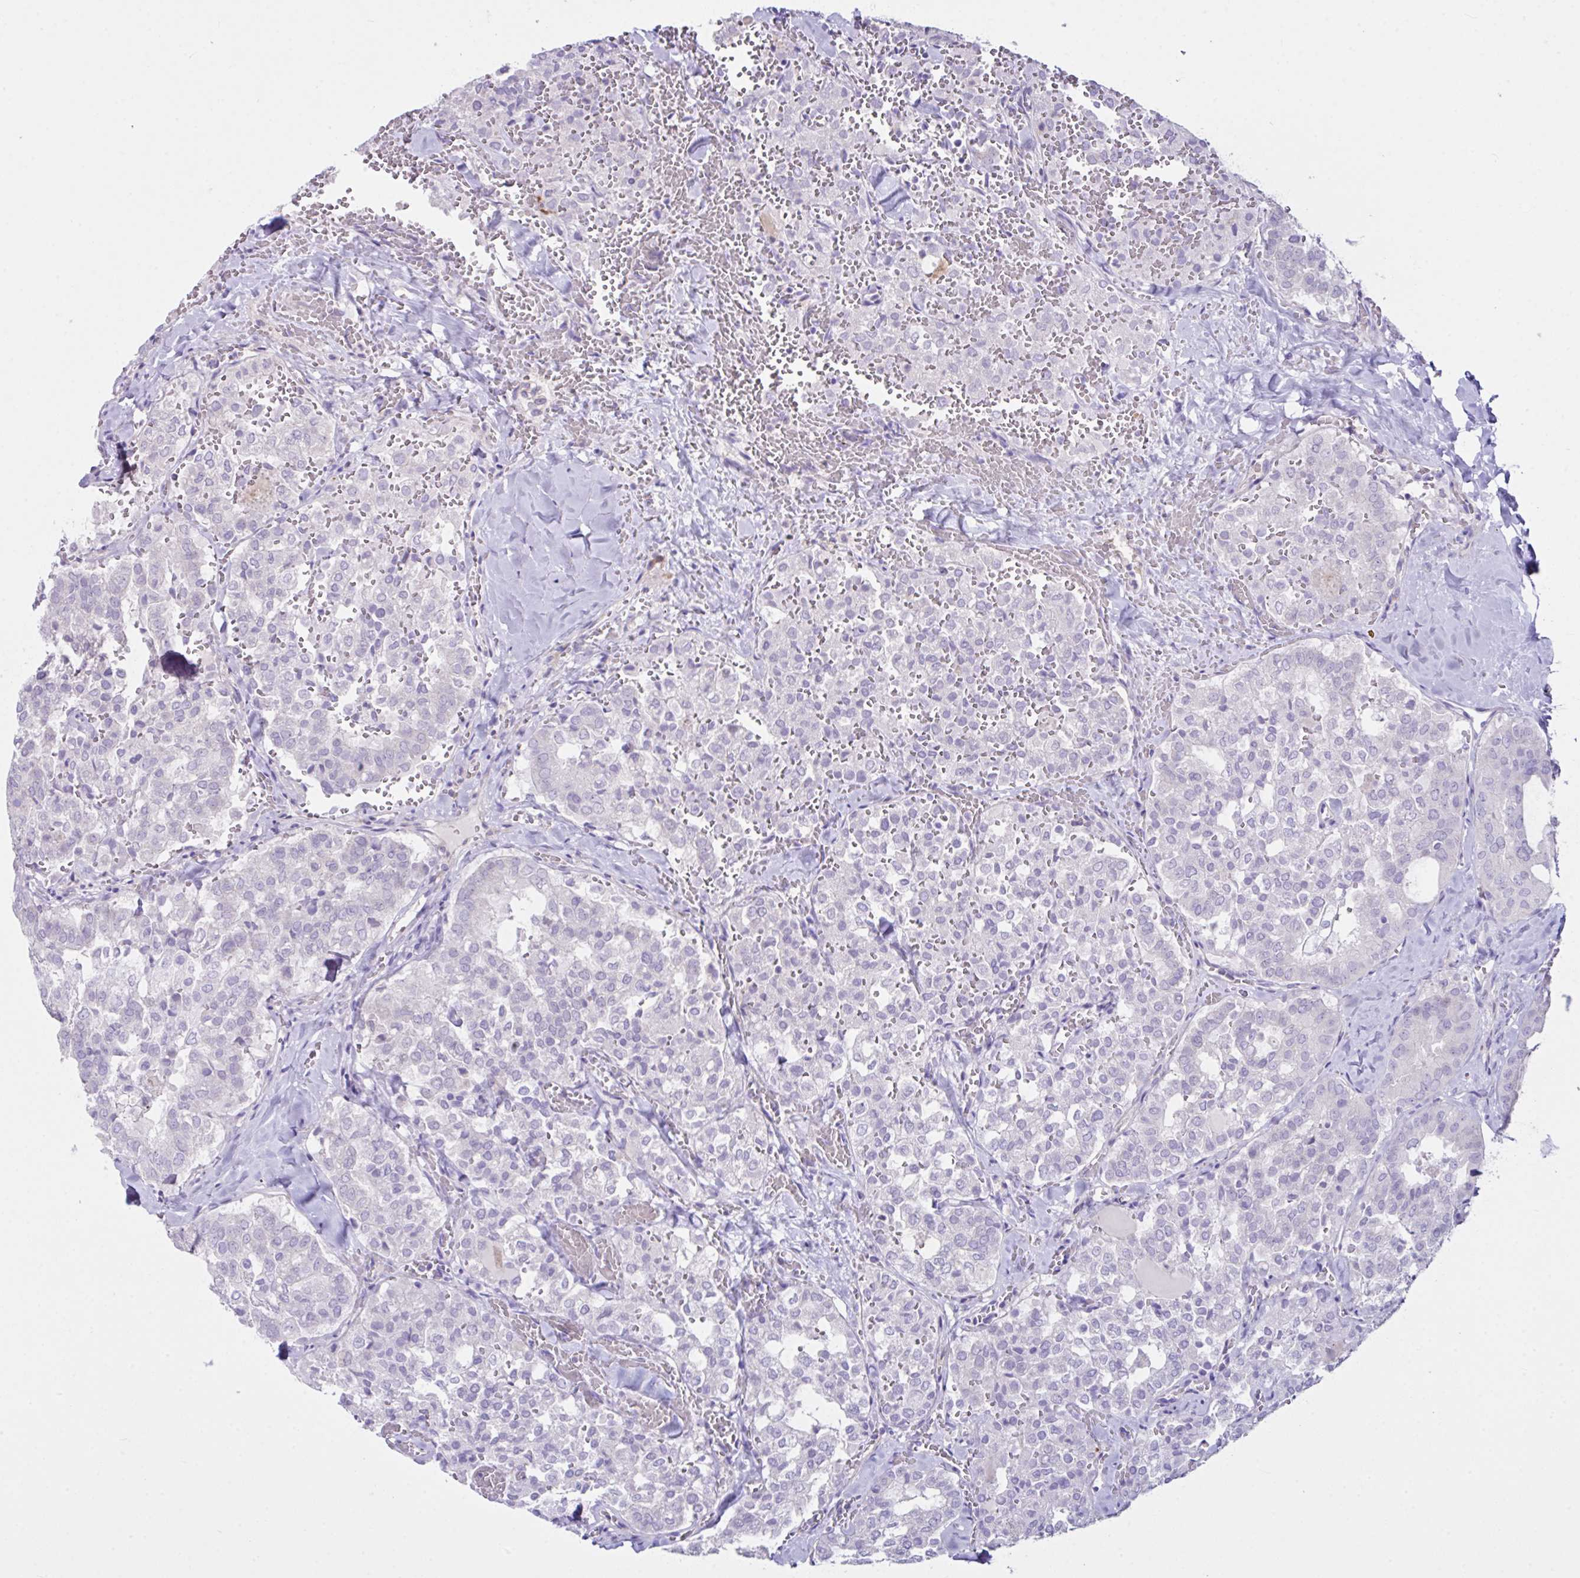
{"staining": {"intensity": "negative", "quantity": "none", "location": "none"}, "tissue": "thyroid cancer", "cell_type": "Tumor cells", "image_type": "cancer", "snomed": [{"axis": "morphology", "description": "Follicular adenoma carcinoma, NOS"}, {"axis": "topography", "description": "Thyroid gland"}], "caption": "This is a histopathology image of immunohistochemistry staining of thyroid cancer (follicular adenoma carcinoma), which shows no expression in tumor cells.", "gene": "D2HGDH", "patient": {"sex": "male", "age": 75}}